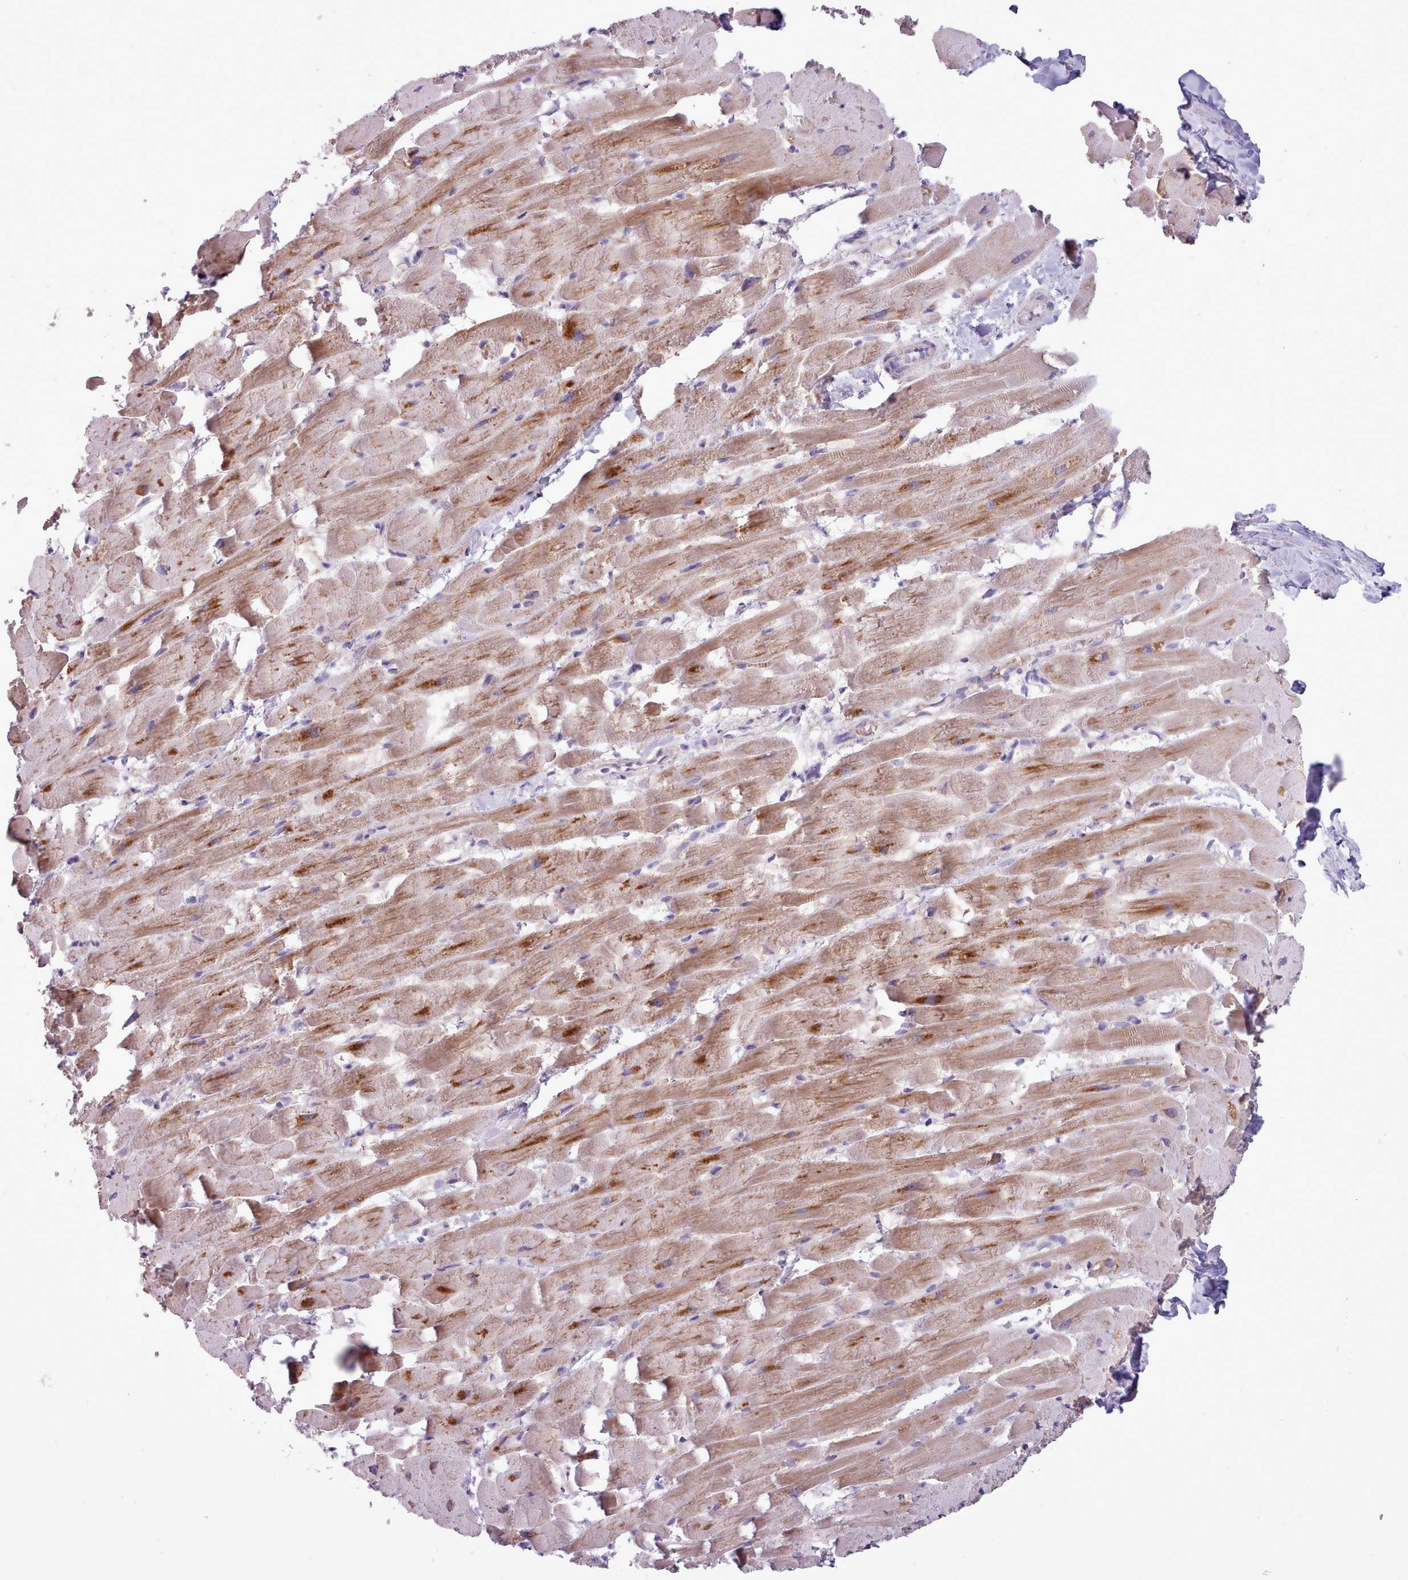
{"staining": {"intensity": "moderate", "quantity": "25%-75%", "location": "cytoplasmic/membranous"}, "tissue": "heart muscle", "cell_type": "Cardiomyocytes", "image_type": "normal", "snomed": [{"axis": "morphology", "description": "Normal tissue, NOS"}, {"axis": "topography", "description": "Heart"}], "caption": "About 25%-75% of cardiomyocytes in unremarkable human heart muscle show moderate cytoplasmic/membranous protein positivity as visualized by brown immunohistochemical staining.", "gene": "AK4P3", "patient": {"sex": "male", "age": 37}}